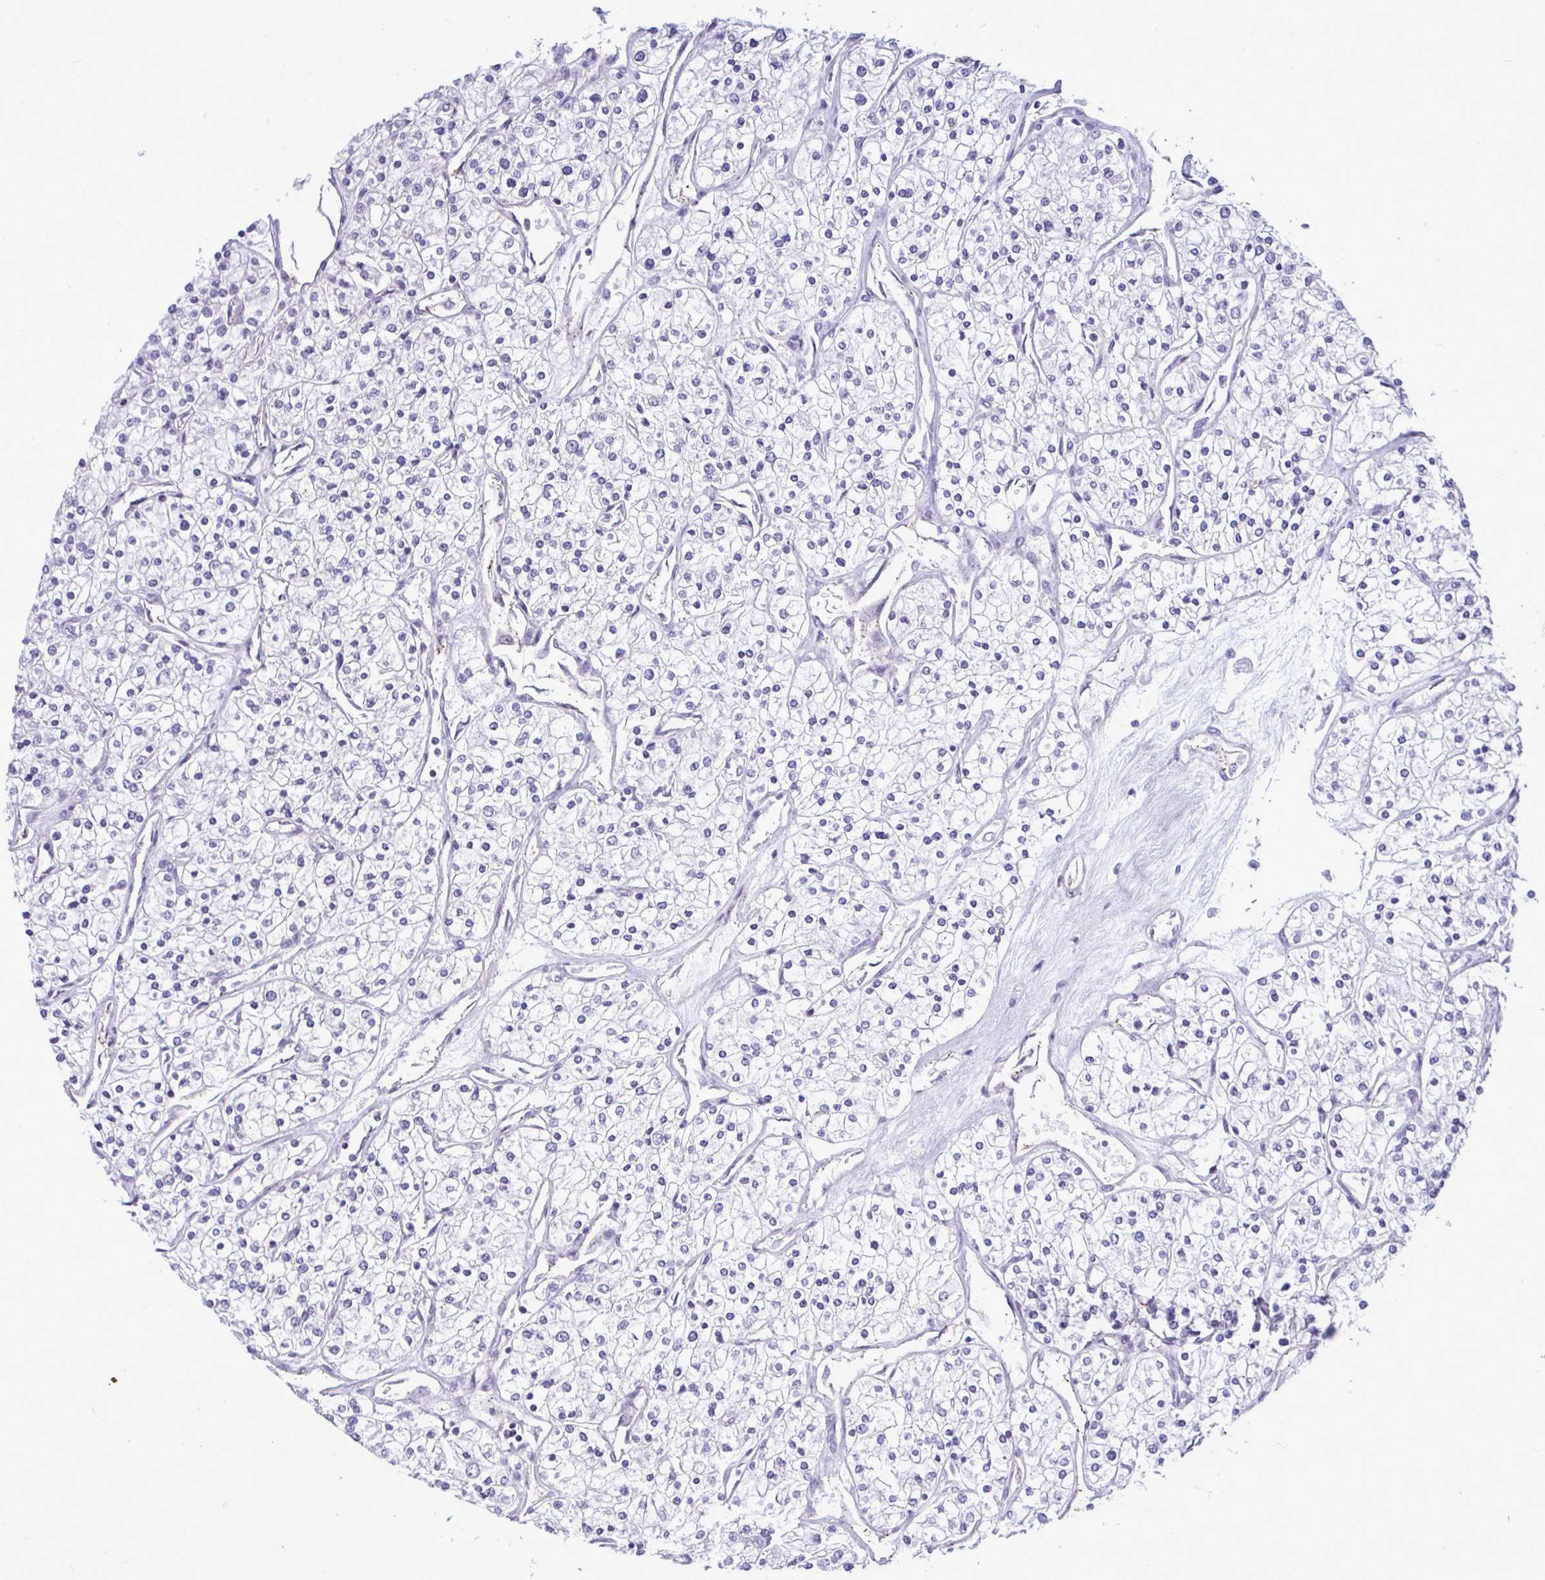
{"staining": {"intensity": "negative", "quantity": "none", "location": "none"}, "tissue": "renal cancer", "cell_type": "Tumor cells", "image_type": "cancer", "snomed": [{"axis": "morphology", "description": "Adenocarcinoma, NOS"}, {"axis": "topography", "description": "Kidney"}], "caption": "A photomicrograph of human renal cancer (adenocarcinoma) is negative for staining in tumor cells. The staining was performed using DAB to visualize the protein expression in brown, while the nuclei were stained in blue with hematoxylin (Magnification: 20x).", "gene": "SLC25A51", "patient": {"sex": "male", "age": 80}}